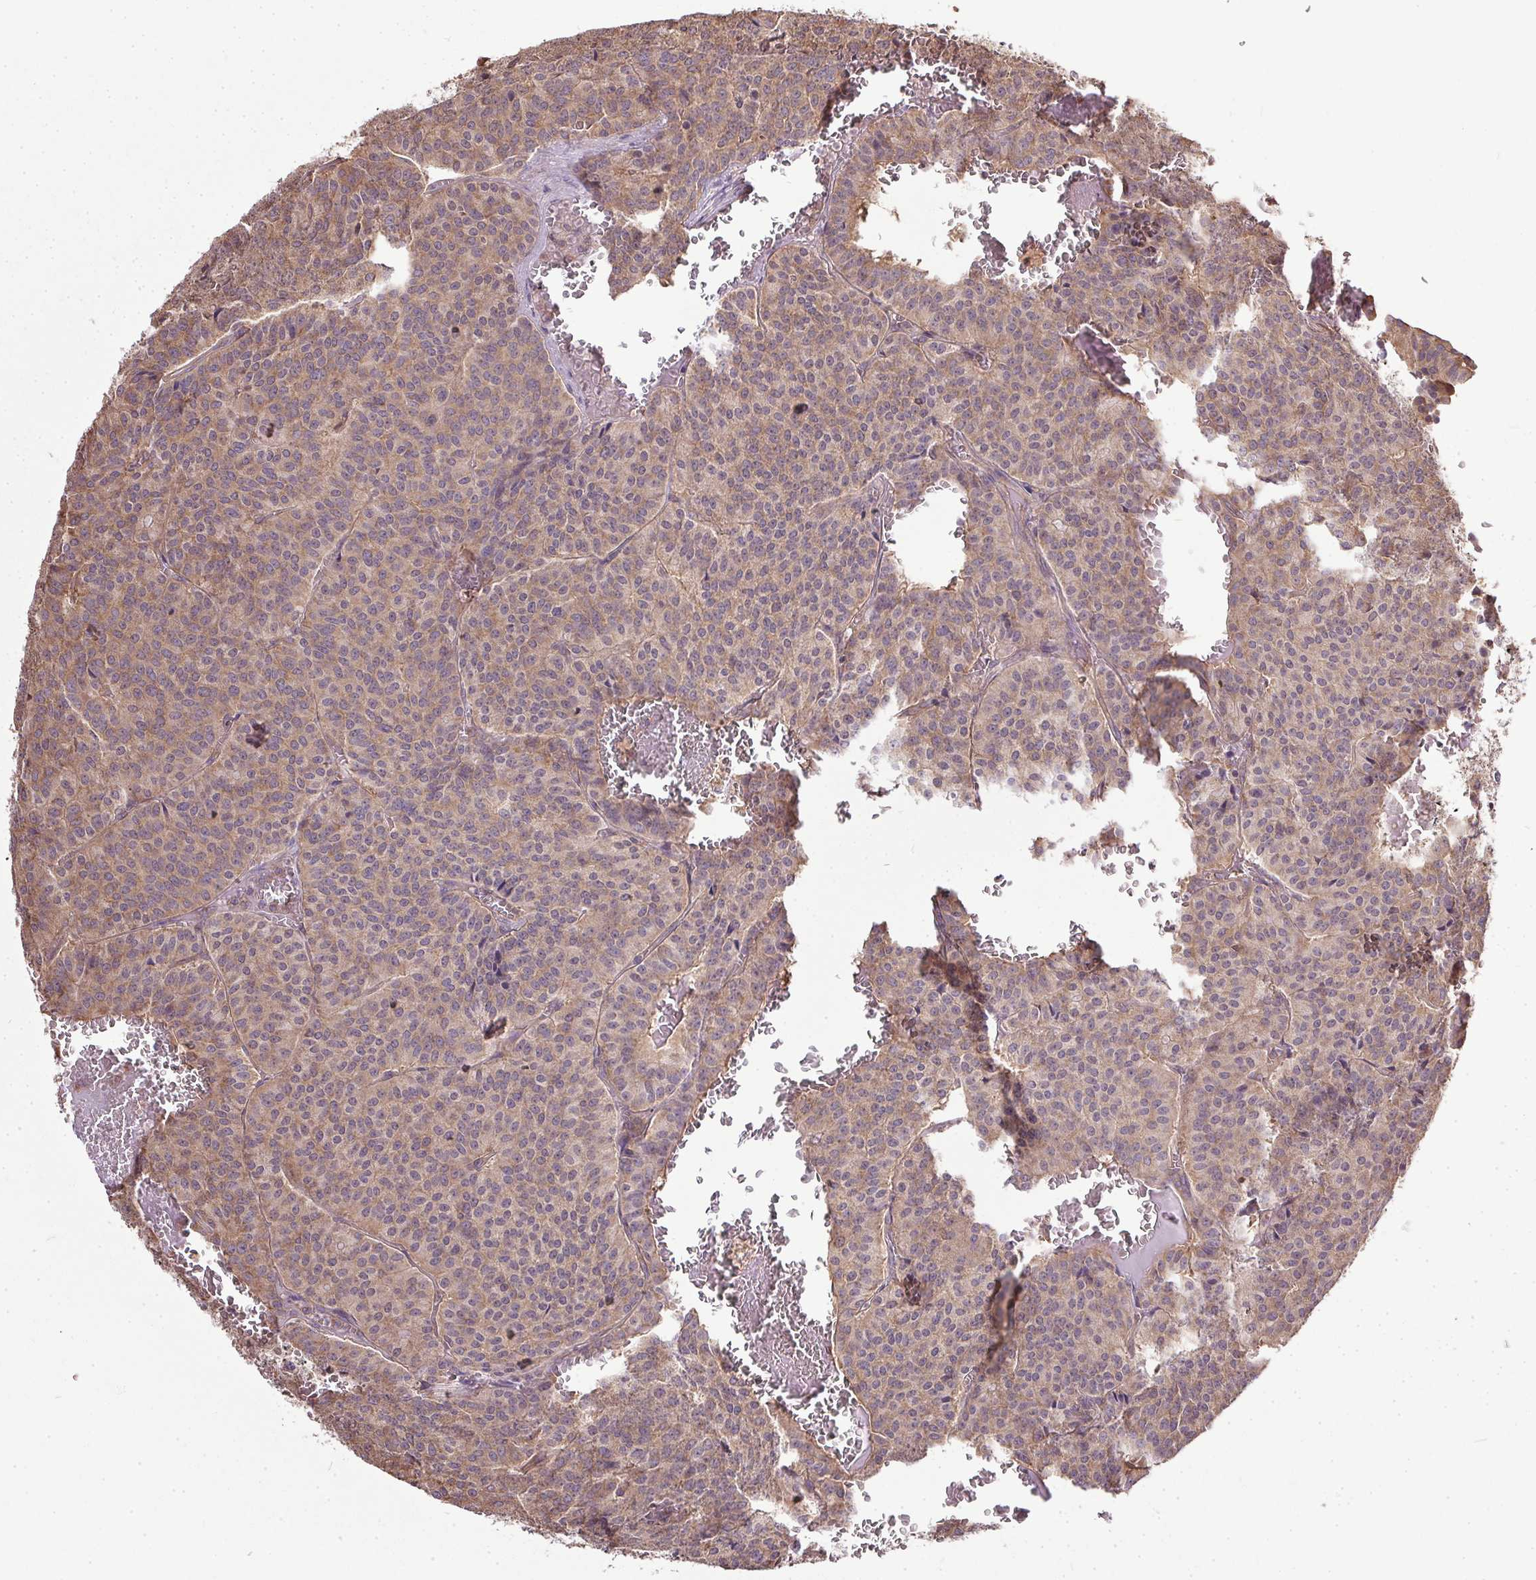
{"staining": {"intensity": "weak", "quantity": ">75%", "location": "cytoplasmic/membranous"}, "tissue": "carcinoid", "cell_type": "Tumor cells", "image_type": "cancer", "snomed": [{"axis": "morphology", "description": "Carcinoid, malignant, NOS"}, {"axis": "topography", "description": "Lung"}], "caption": "Carcinoid (malignant) stained with a protein marker displays weak staining in tumor cells.", "gene": "EIF2S1", "patient": {"sex": "male", "age": 70}}